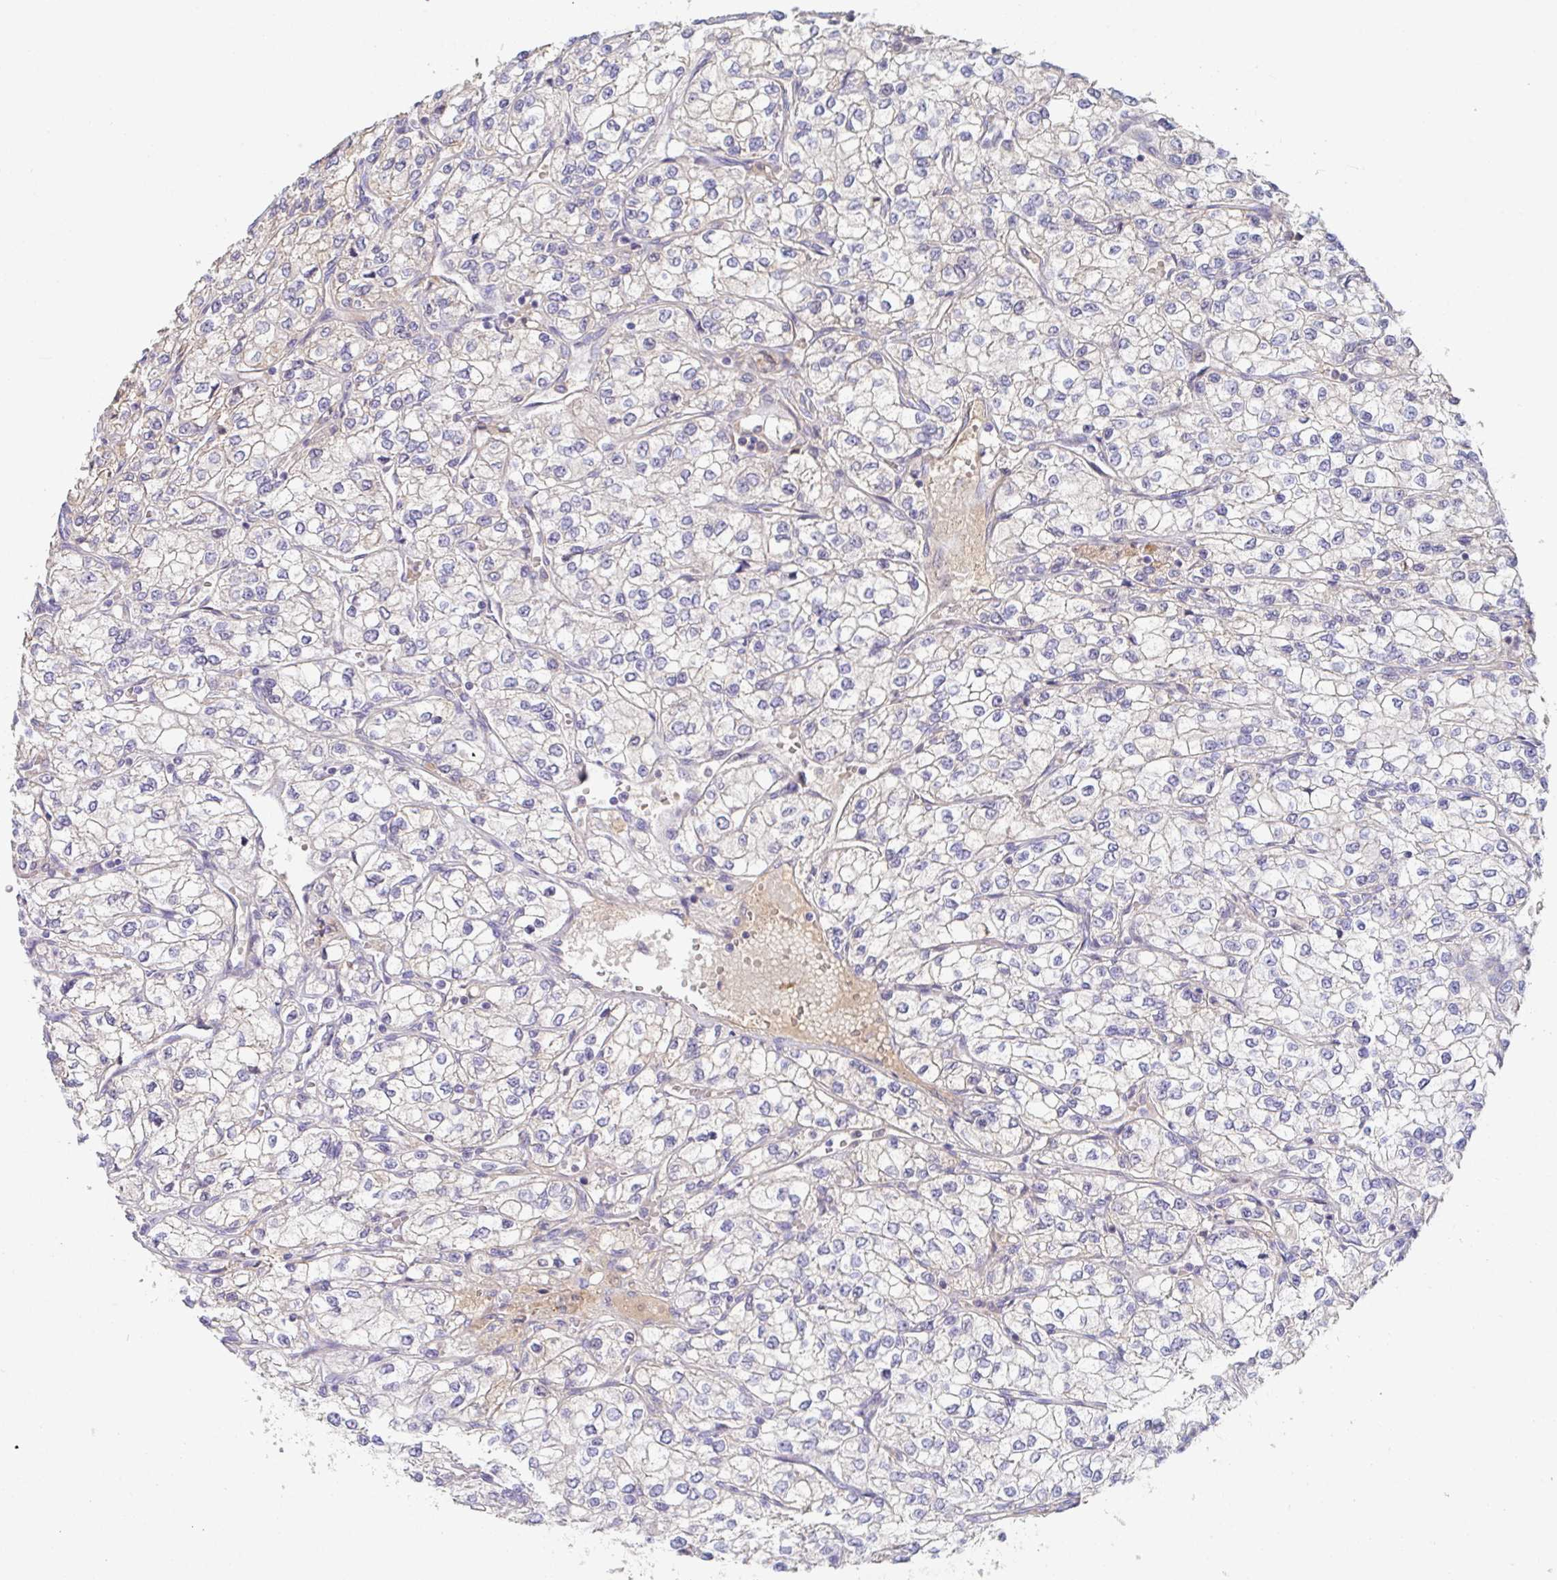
{"staining": {"intensity": "negative", "quantity": "none", "location": "none"}, "tissue": "renal cancer", "cell_type": "Tumor cells", "image_type": "cancer", "snomed": [{"axis": "morphology", "description": "Adenocarcinoma, NOS"}, {"axis": "topography", "description": "Kidney"}], "caption": "The immunohistochemistry (IHC) histopathology image has no significant positivity in tumor cells of renal cancer tissue.", "gene": "ANO5", "patient": {"sex": "male", "age": 80}}